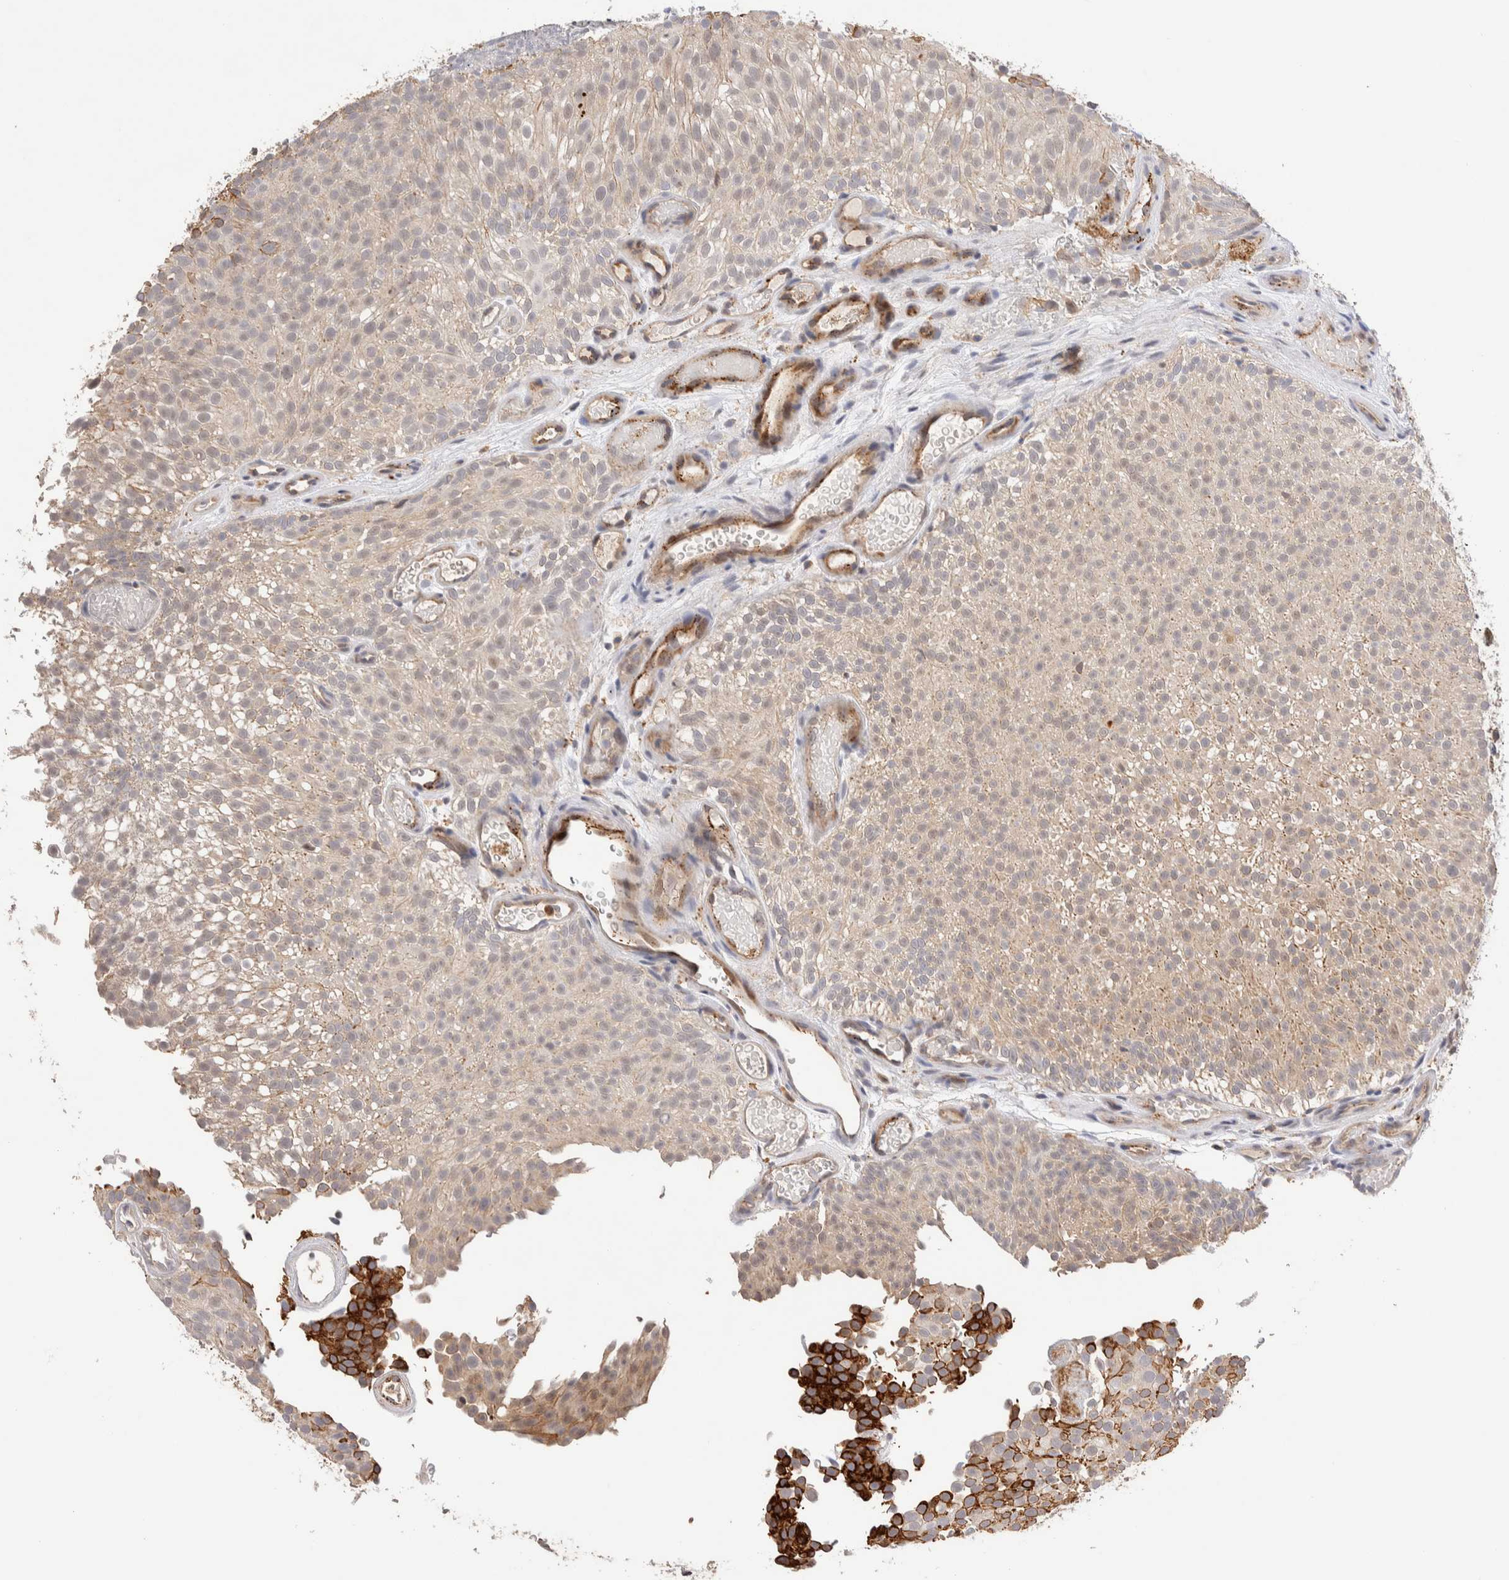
{"staining": {"intensity": "moderate", "quantity": "25%-75%", "location": "cytoplasmic/membranous"}, "tissue": "urothelial cancer", "cell_type": "Tumor cells", "image_type": "cancer", "snomed": [{"axis": "morphology", "description": "Urothelial carcinoma, Low grade"}, {"axis": "topography", "description": "Urinary bladder"}], "caption": "IHC image of urothelial carcinoma (low-grade) stained for a protein (brown), which demonstrates medium levels of moderate cytoplasmic/membranous expression in about 25%-75% of tumor cells.", "gene": "NSMAF", "patient": {"sex": "male", "age": 78}}